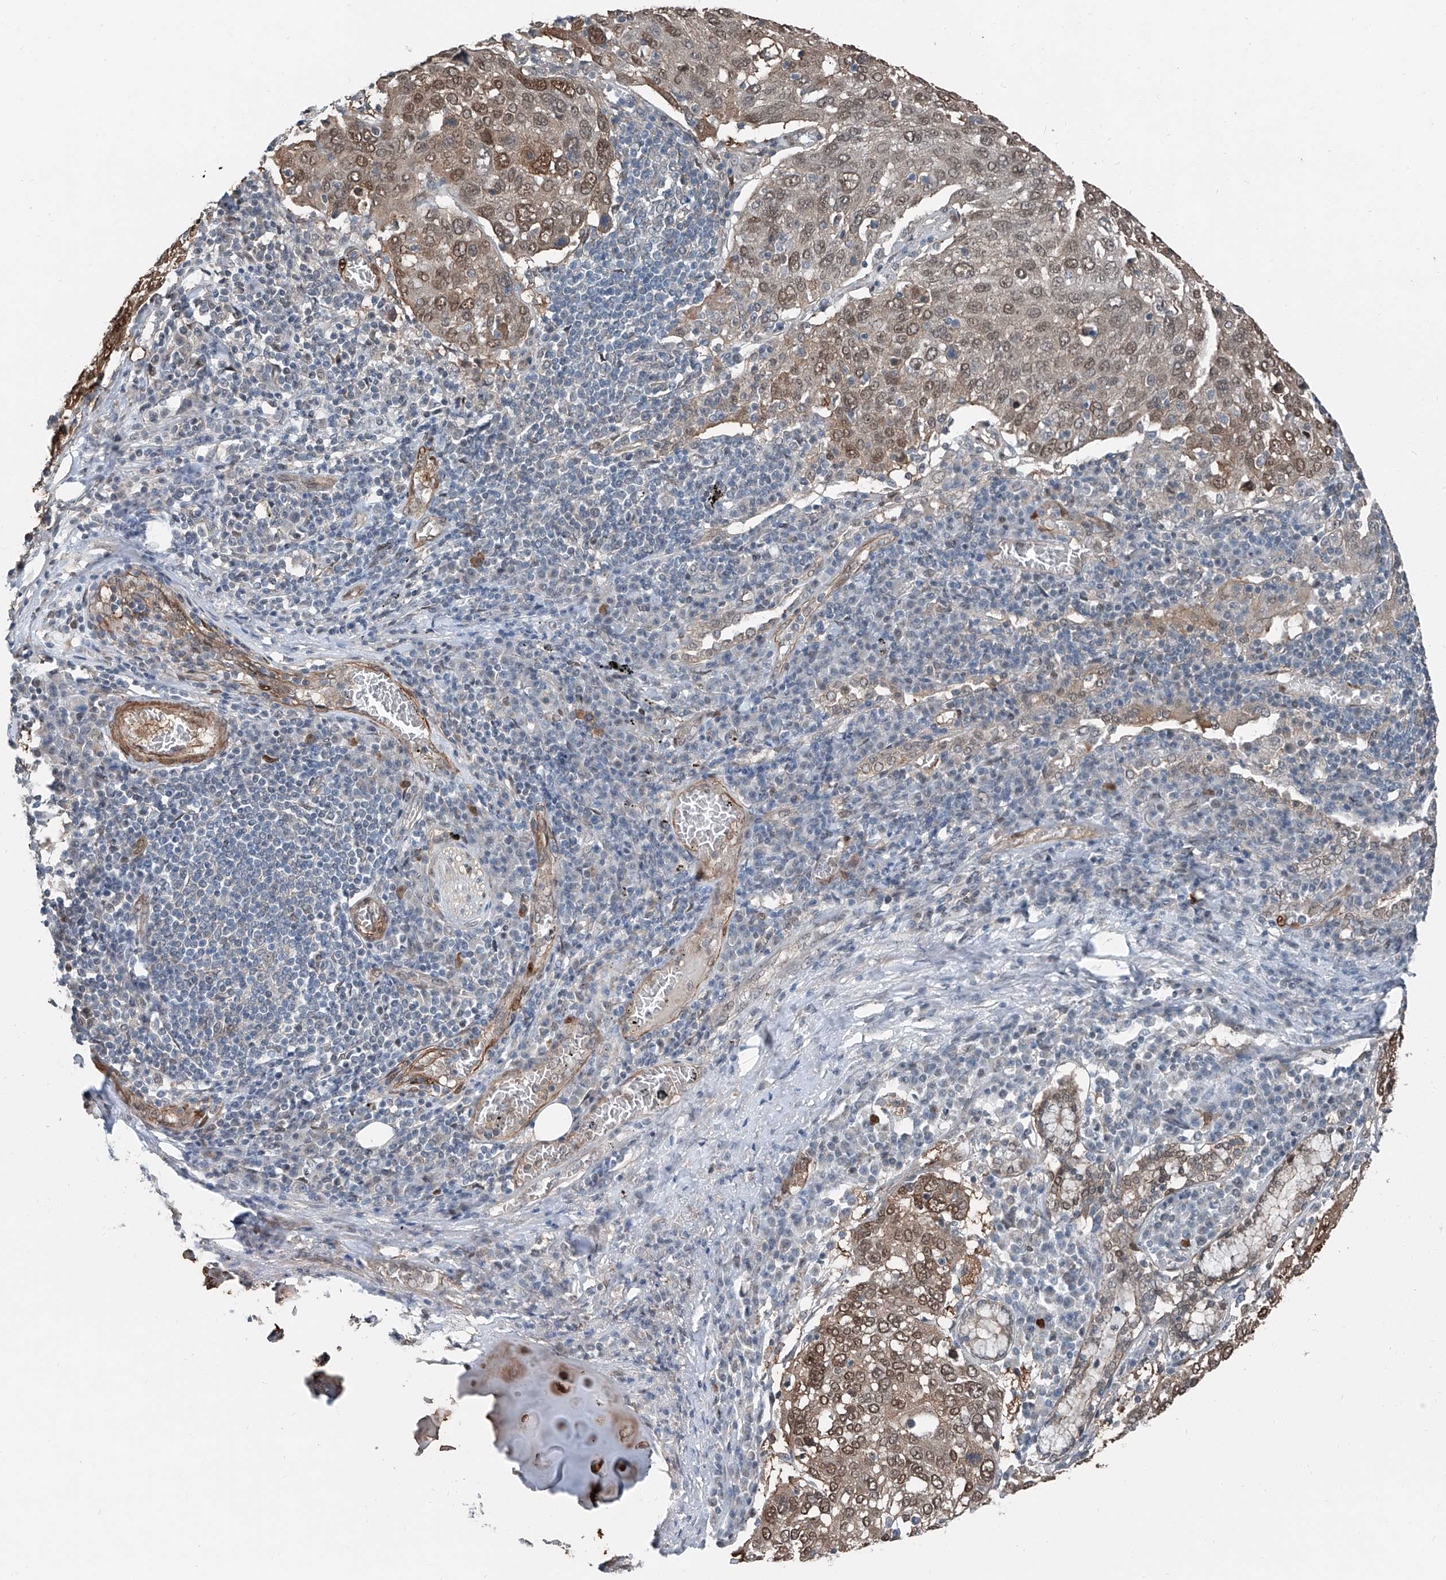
{"staining": {"intensity": "moderate", "quantity": ">75%", "location": "cytoplasmic/membranous,nuclear"}, "tissue": "lung cancer", "cell_type": "Tumor cells", "image_type": "cancer", "snomed": [{"axis": "morphology", "description": "Squamous cell carcinoma, NOS"}, {"axis": "topography", "description": "Lung"}], "caption": "Squamous cell carcinoma (lung) stained with a protein marker exhibits moderate staining in tumor cells.", "gene": "HSPA6", "patient": {"sex": "male", "age": 65}}